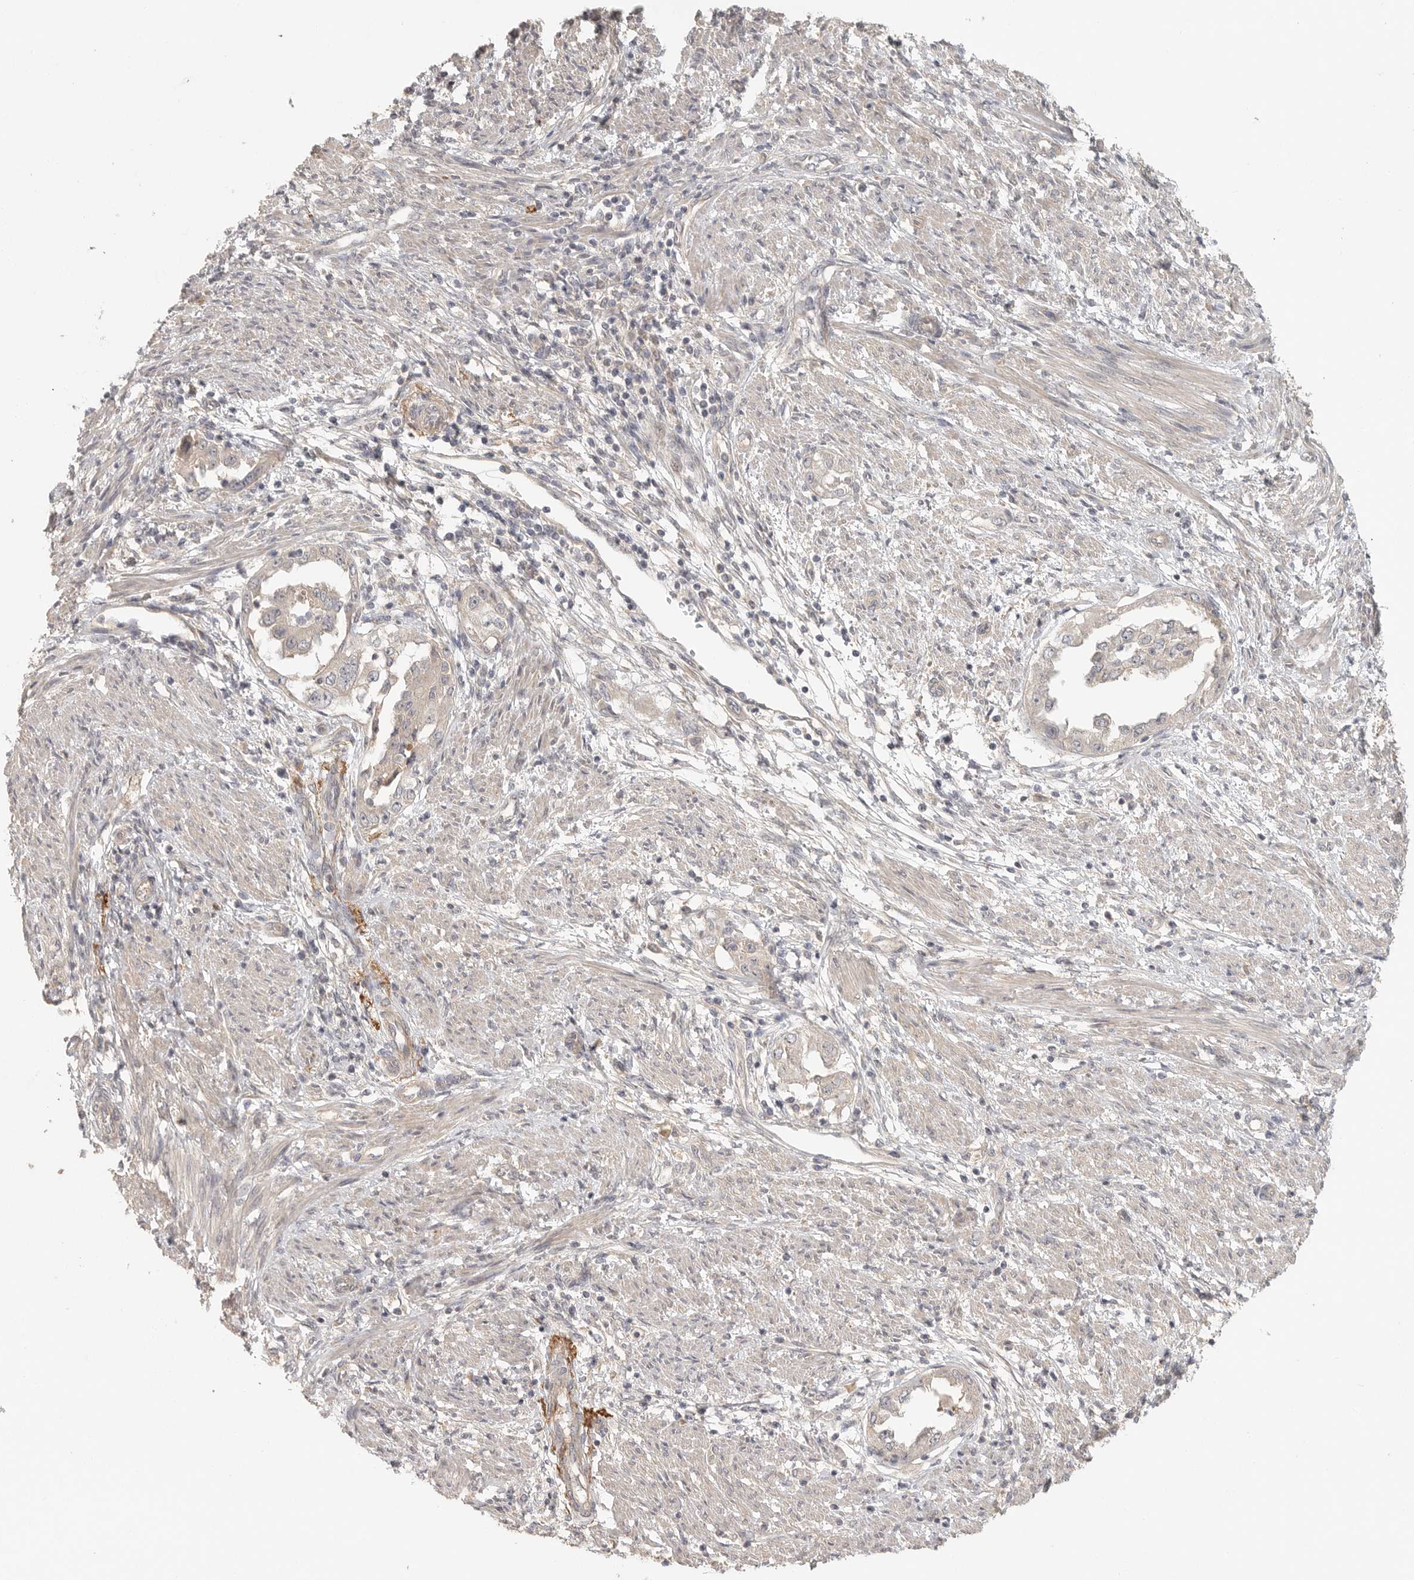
{"staining": {"intensity": "weak", "quantity": "25%-75%", "location": "cytoplasmic/membranous"}, "tissue": "endometrial cancer", "cell_type": "Tumor cells", "image_type": "cancer", "snomed": [{"axis": "morphology", "description": "Adenocarcinoma, NOS"}, {"axis": "topography", "description": "Endometrium"}], "caption": "IHC (DAB (3,3'-diaminobenzidine)) staining of human endometrial cancer (adenocarcinoma) exhibits weak cytoplasmic/membranous protein expression in about 25%-75% of tumor cells. (DAB IHC, brown staining for protein, blue staining for nuclei).", "gene": "HDAC6", "patient": {"sex": "female", "age": 85}}